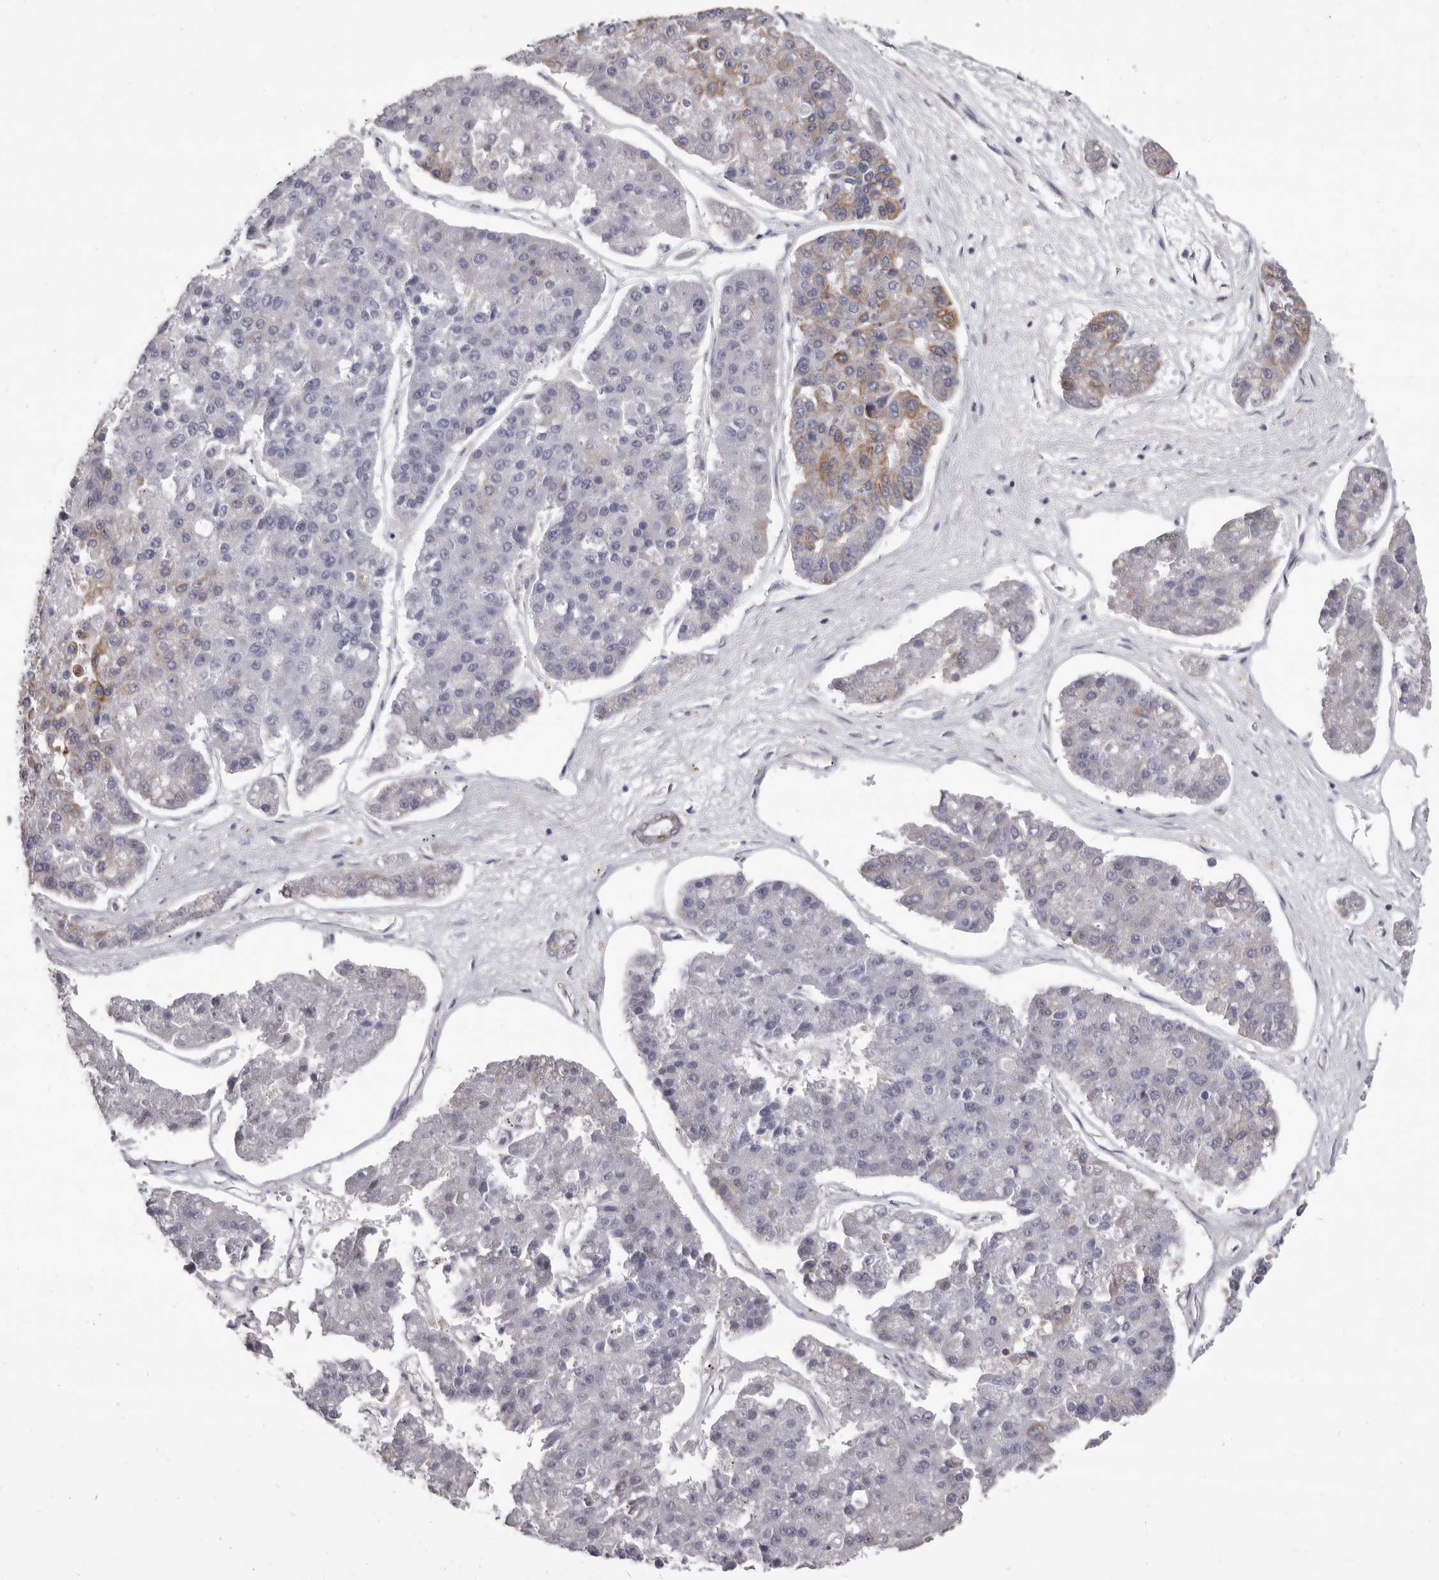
{"staining": {"intensity": "negative", "quantity": "none", "location": "none"}, "tissue": "pancreatic cancer", "cell_type": "Tumor cells", "image_type": "cancer", "snomed": [{"axis": "morphology", "description": "Adenocarcinoma, NOS"}, {"axis": "topography", "description": "Pancreas"}], "caption": "The image reveals no staining of tumor cells in pancreatic cancer (adenocarcinoma).", "gene": "NIBAN1", "patient": {"sex": "male", "age": 50}}